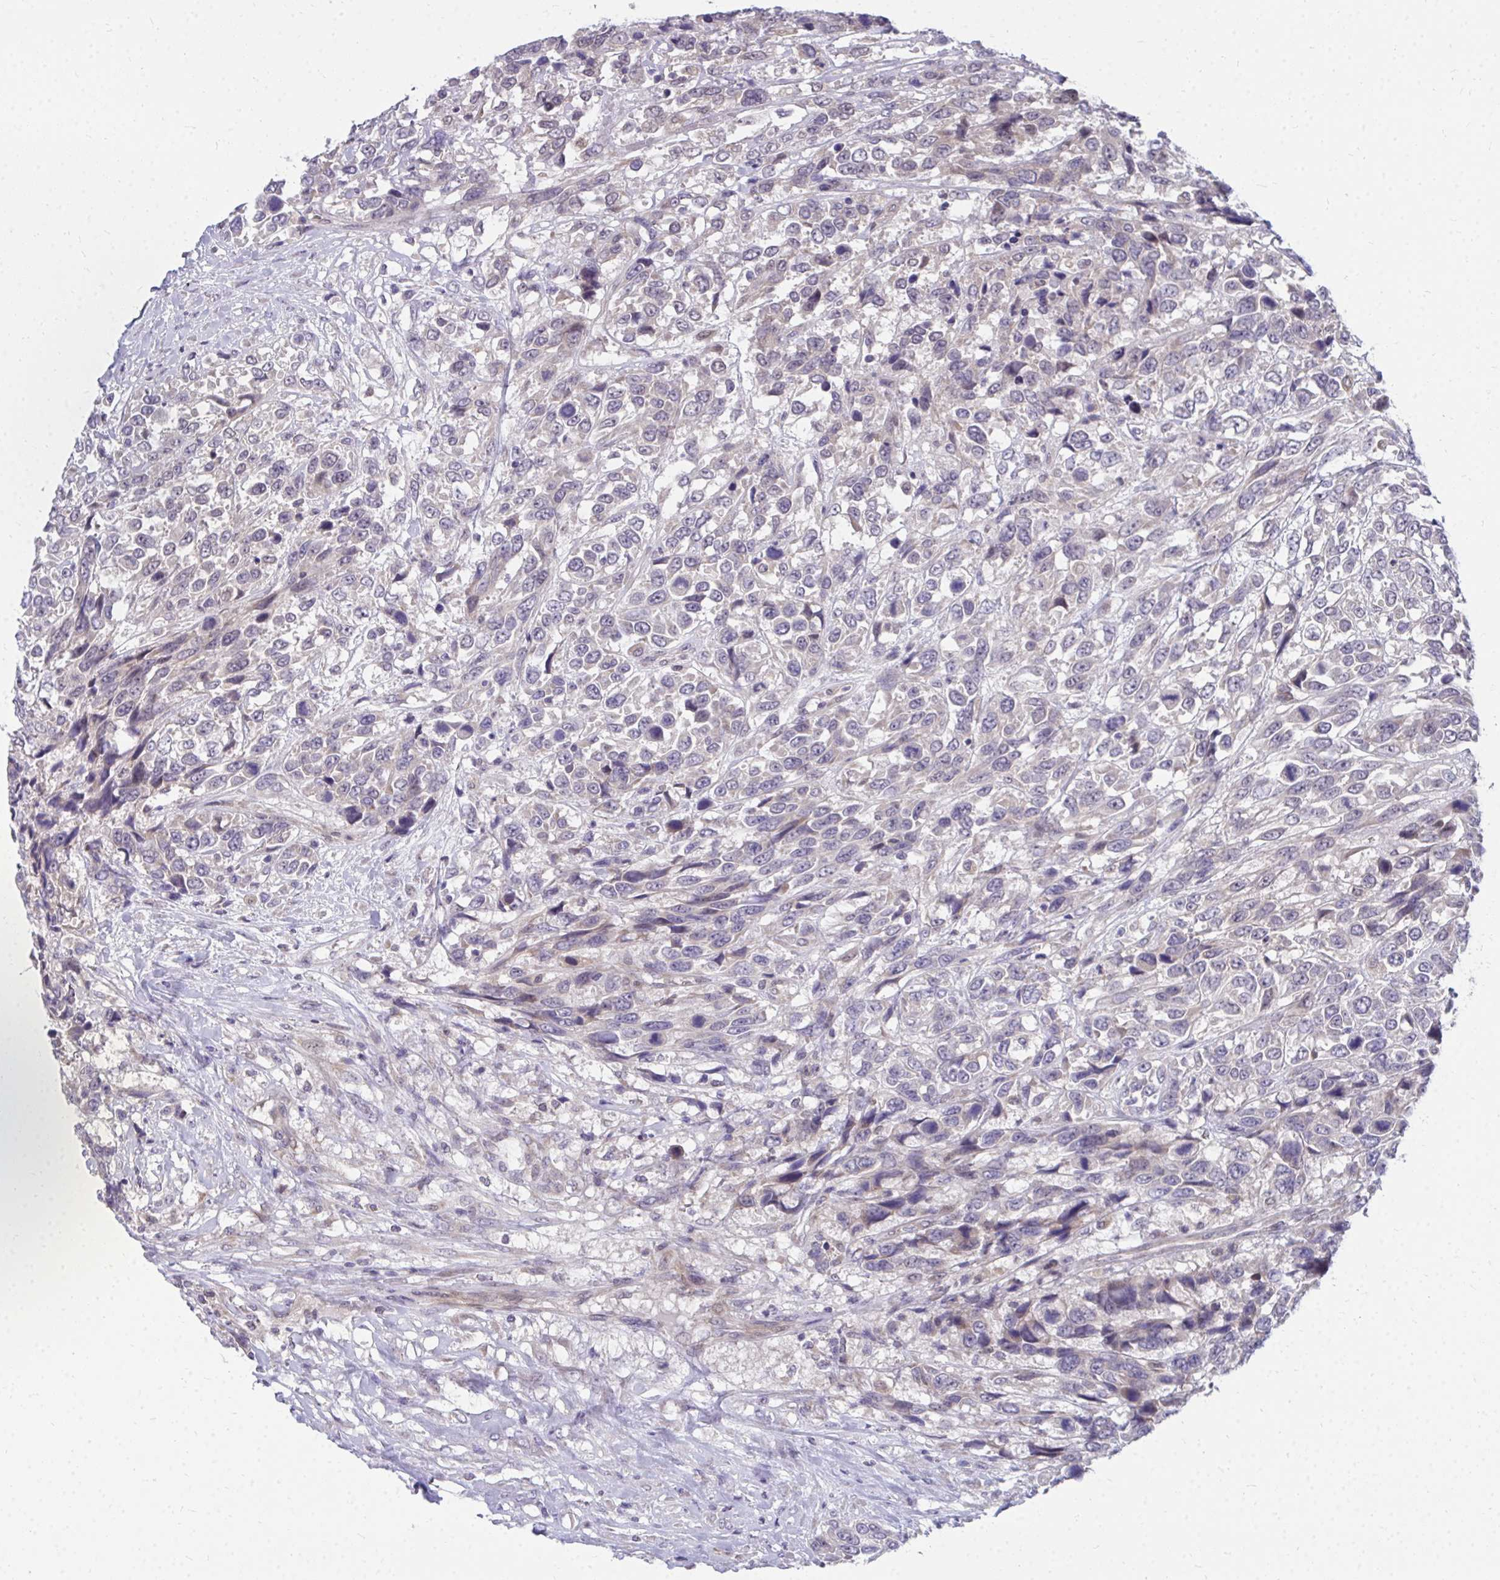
{"staining": {"intensity": "negative", "quantity": "none", "location": "none"}, "tissue": "urothelial cancer", "cell_type": "Tumor cells", "image_type": "cancer", "snomed": [{"axis": "morphology", "description": "Urothelial carcinoma, High grade"}, {"axis": "topography", "description": "Urinary bladder"}], "caption": "Urothelial cancer was stained to show a protein in brown. There is no significant positivity in tumor cells.", "gene": "MROH8", "patient": {"sex": "female", "age": 70}}